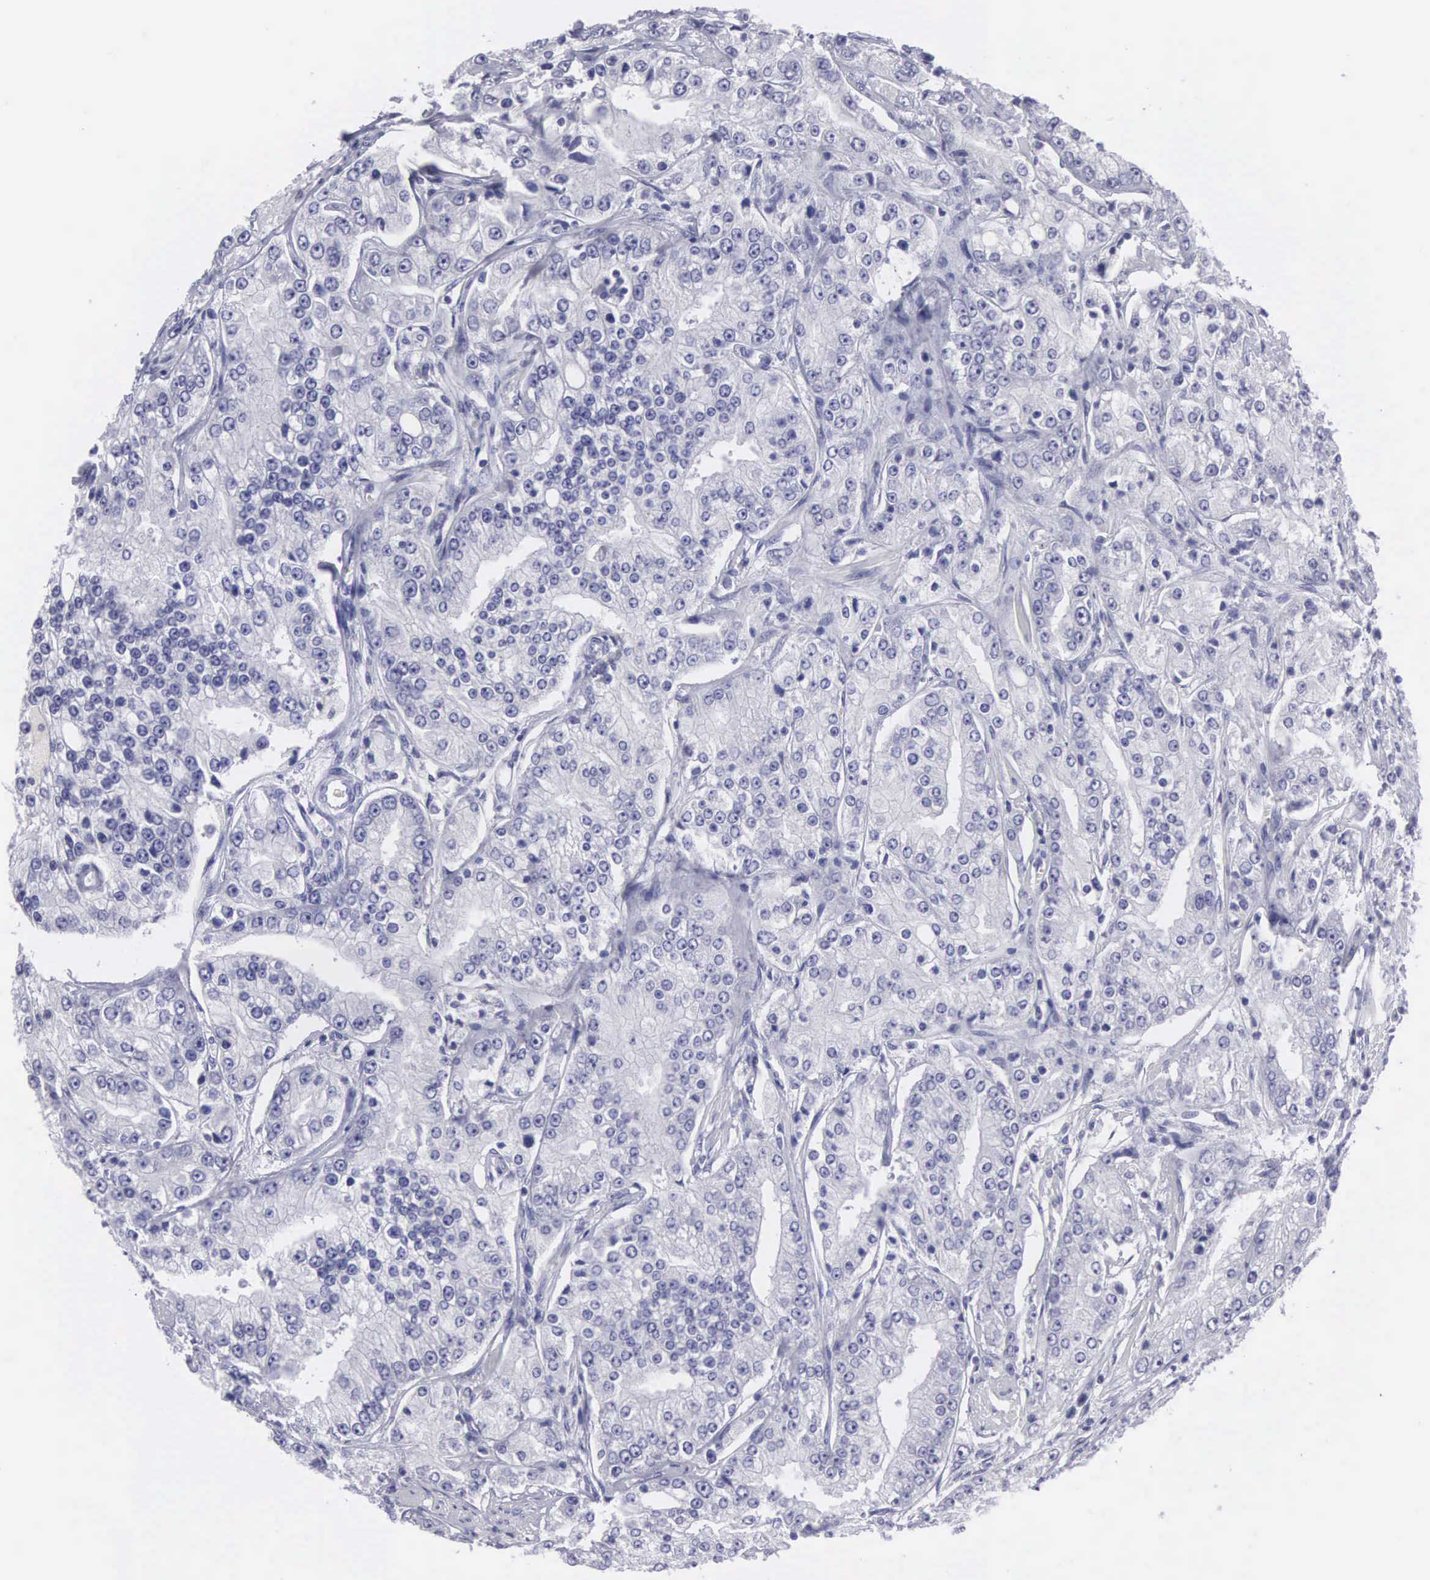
{"staining": {"intensity": "negative", "quantity": "none", "location": "none"}, "tissue": "prostate cancer", "cell_type": "Tumor cells", "image_type": "cancer", "snomed": [{"axis": "morphology", "description": "Adenocarcinoma, Medium grade"}, {"axis": "topography", "description": "Prostate"}], "caption": "Immunohistochemistry (IHC) image of human medium-grade adenocarcinoma (prostate) stained for a protein (brown), which reveals no positivity in tumor cells.", "gene": "SLITRK4", "patient": {"sex": "male", "age": 72}}